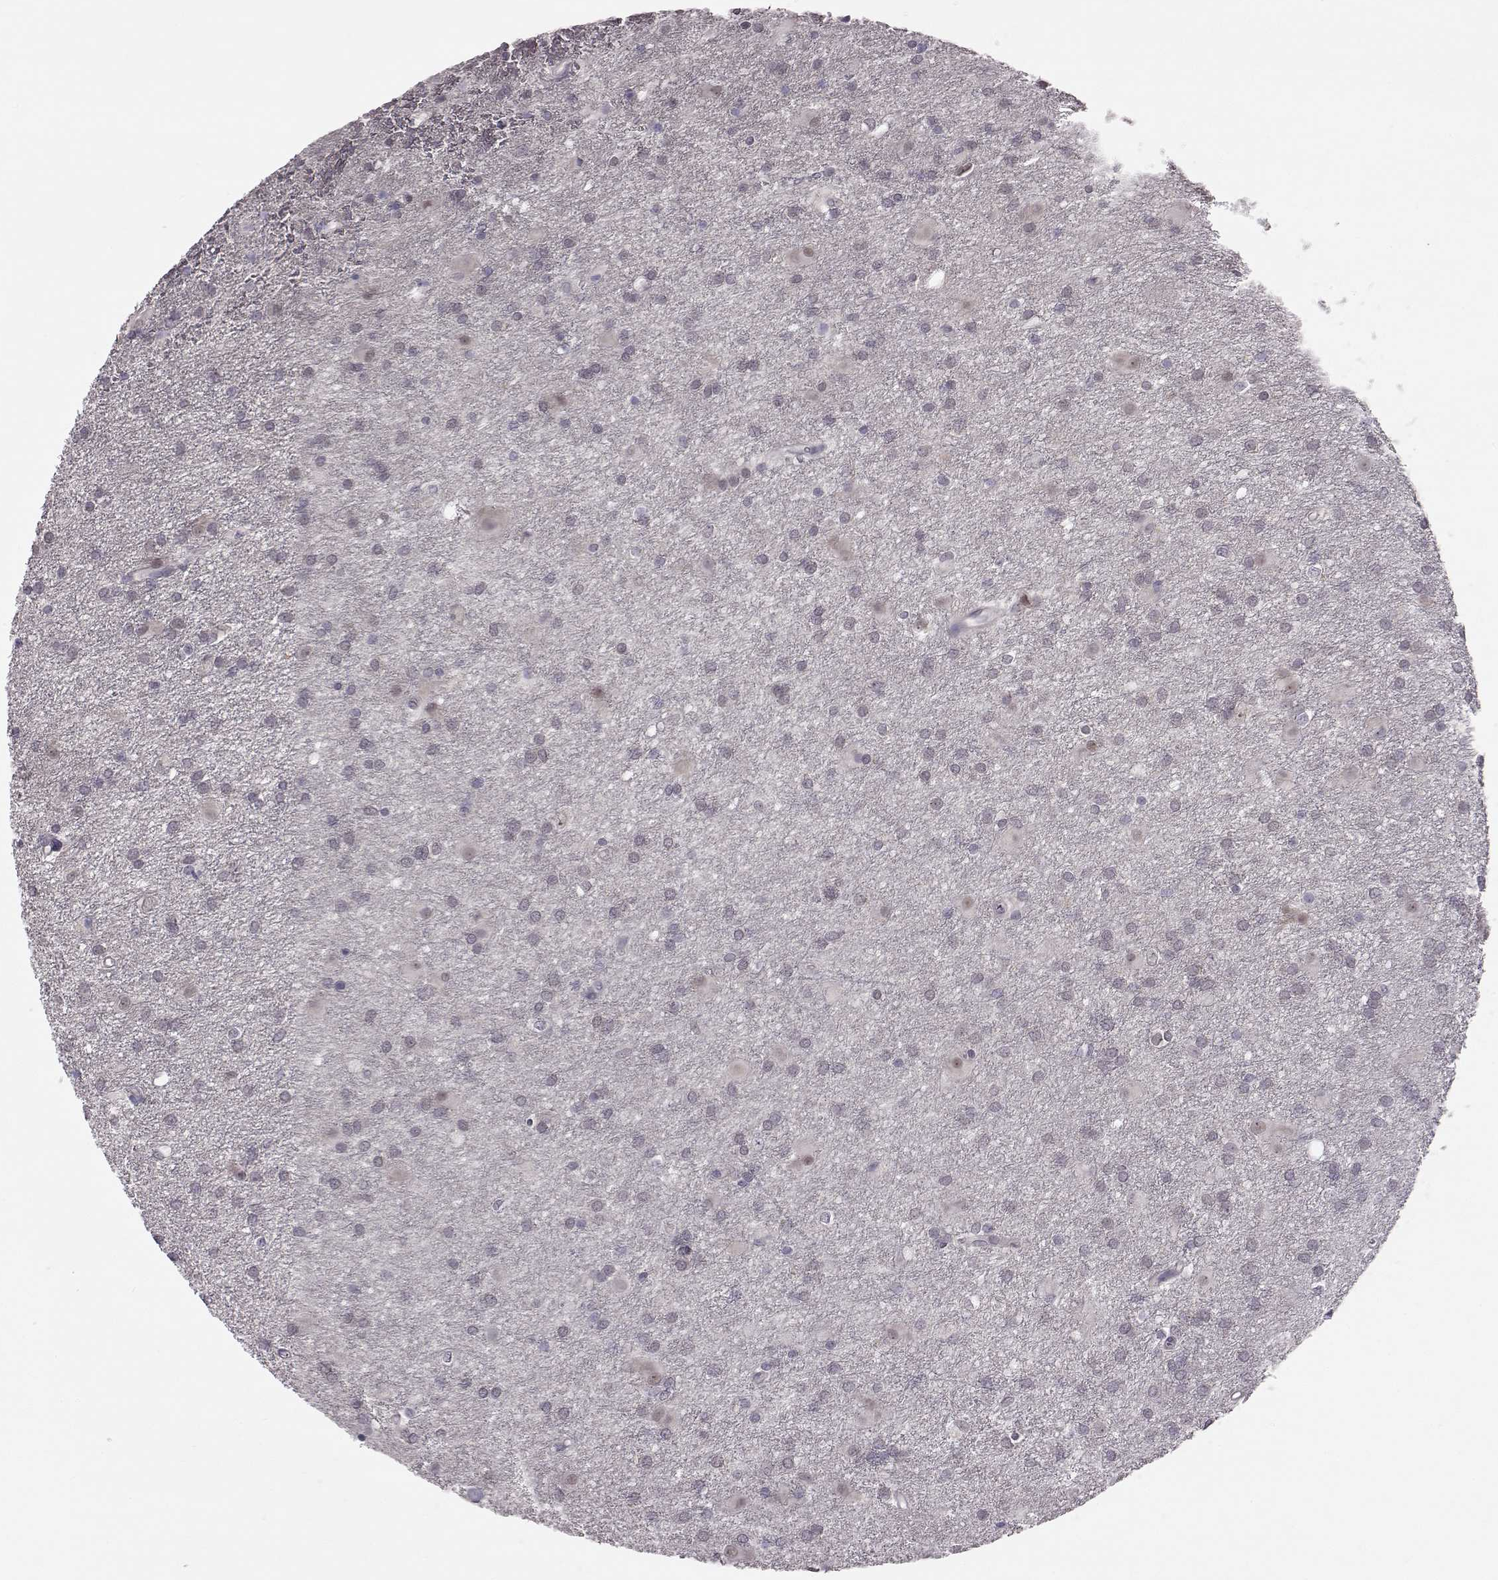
{"staining": {"intensity": "negative", "quantity": "none", "location": "none"}, "tissue": "glioma", "cell_type": "Tumor cells", "image_type": "cancer", "snomed": [{"axis": "morphology", "description": "Glioma, malignant, Low grade"}, {"axis": "topography", "description": "Brain"}], "caption": "Immunohistochemistry histopathology image of neoplastic tissue: human glioma stained with DAB (3,3'-diaminobenzidine) demonstrates no significant protein expression in tumor cells.", "gene": "C10orf62", "patient": {"sex": "male", "age": 58}}